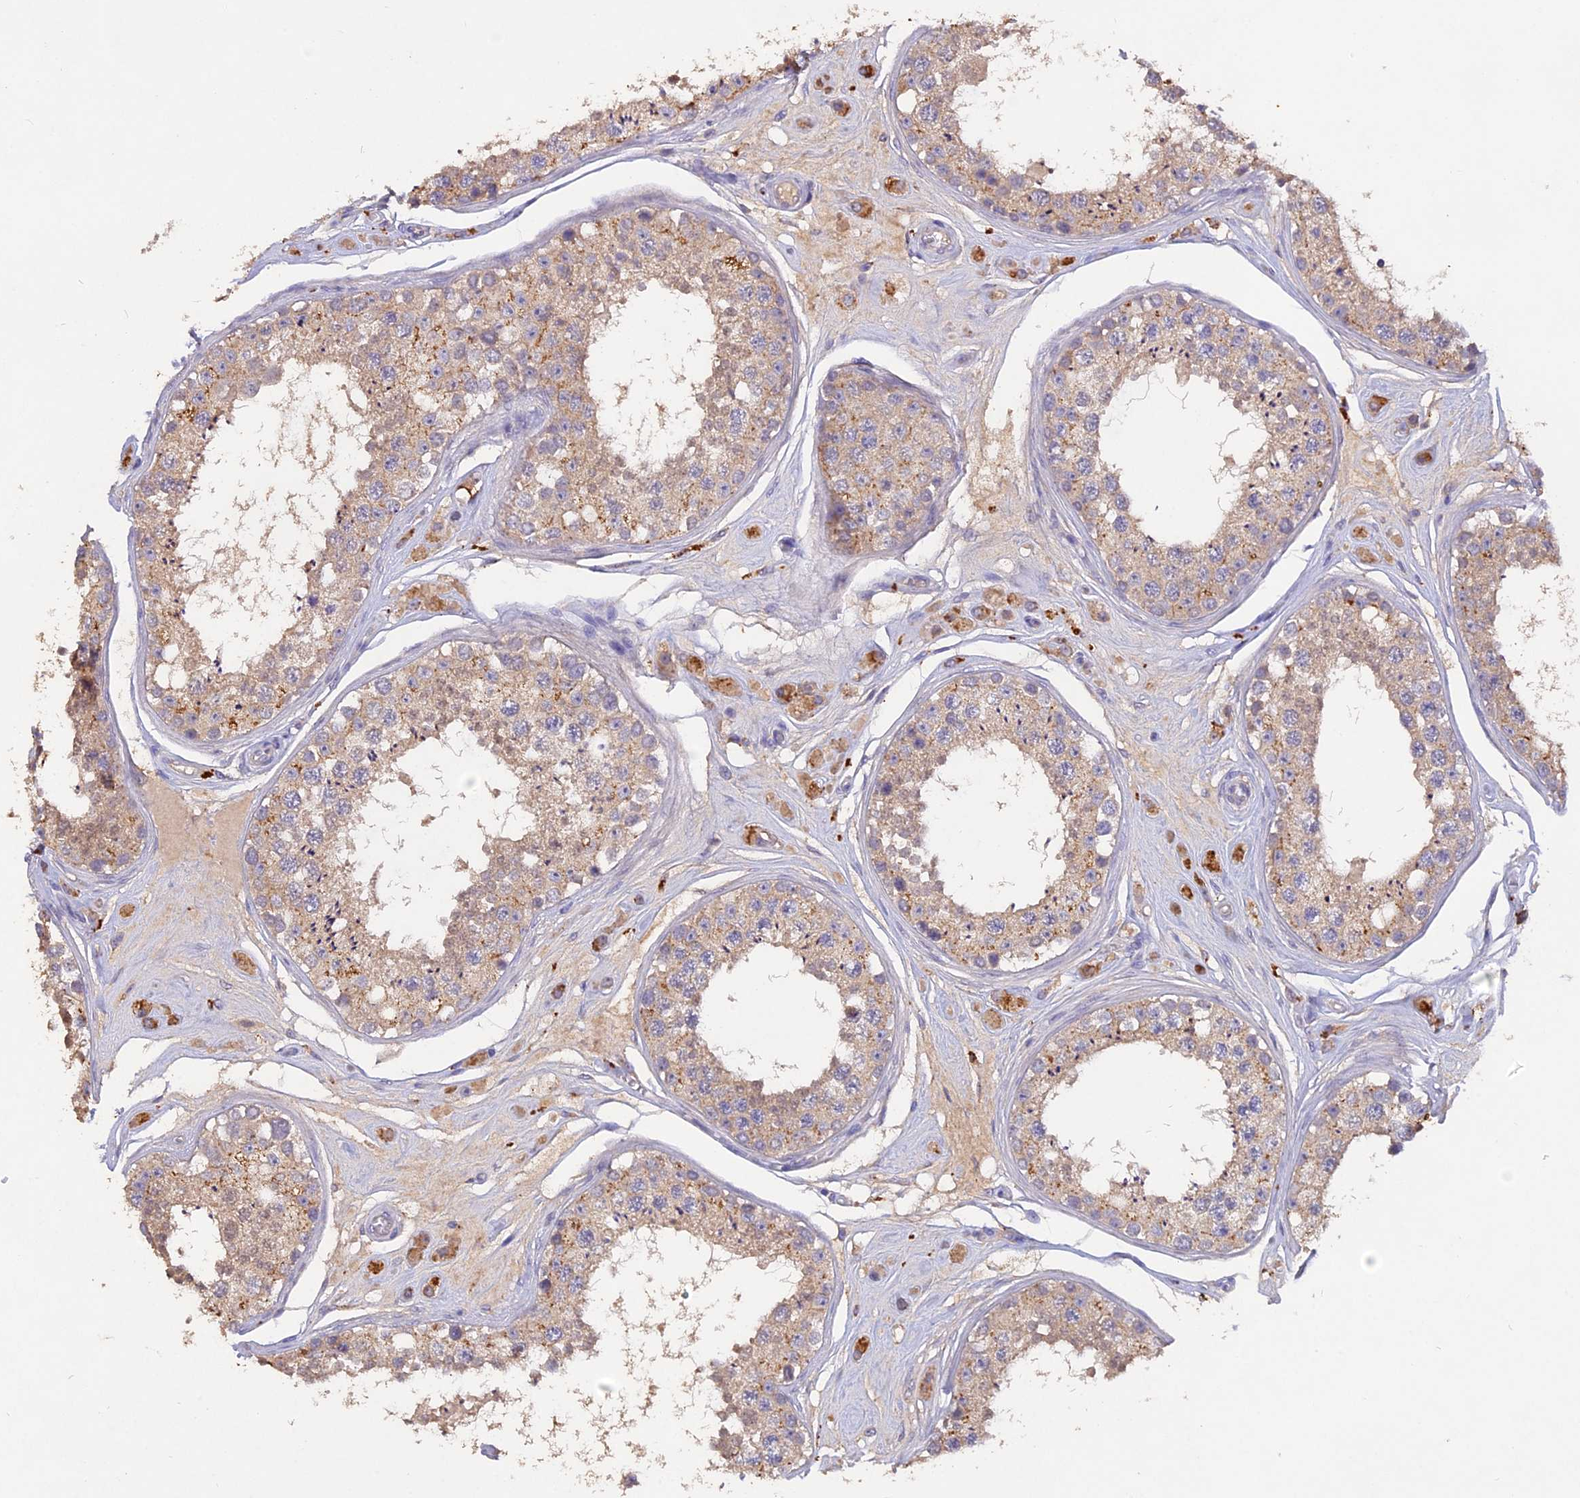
{"staining": {"intensity": "moderate", "quantity": "25%-75%", "location": "cytoplasmic/membranous"}, "tissue": "testis", "cell_type": "Cells in seminiferous ducts", "image_type": "normal", "snomed": [{"axis": "morphology", "description": "Normal tissue, NOS"}, {"axis": "topography", "description": "Testis"}], "caption": "A high-resolution micrograph shows IHC staining of benign testis, which demonstrates moderate cytoplasmic/membranous staining in approximately 25%-75% of cells in seminiferous ducts. The protein is shown in brown color, while the nuclei are stained blue.", "gene": "SLC26A4", "patient": {"sex": "male", "age": 25}}